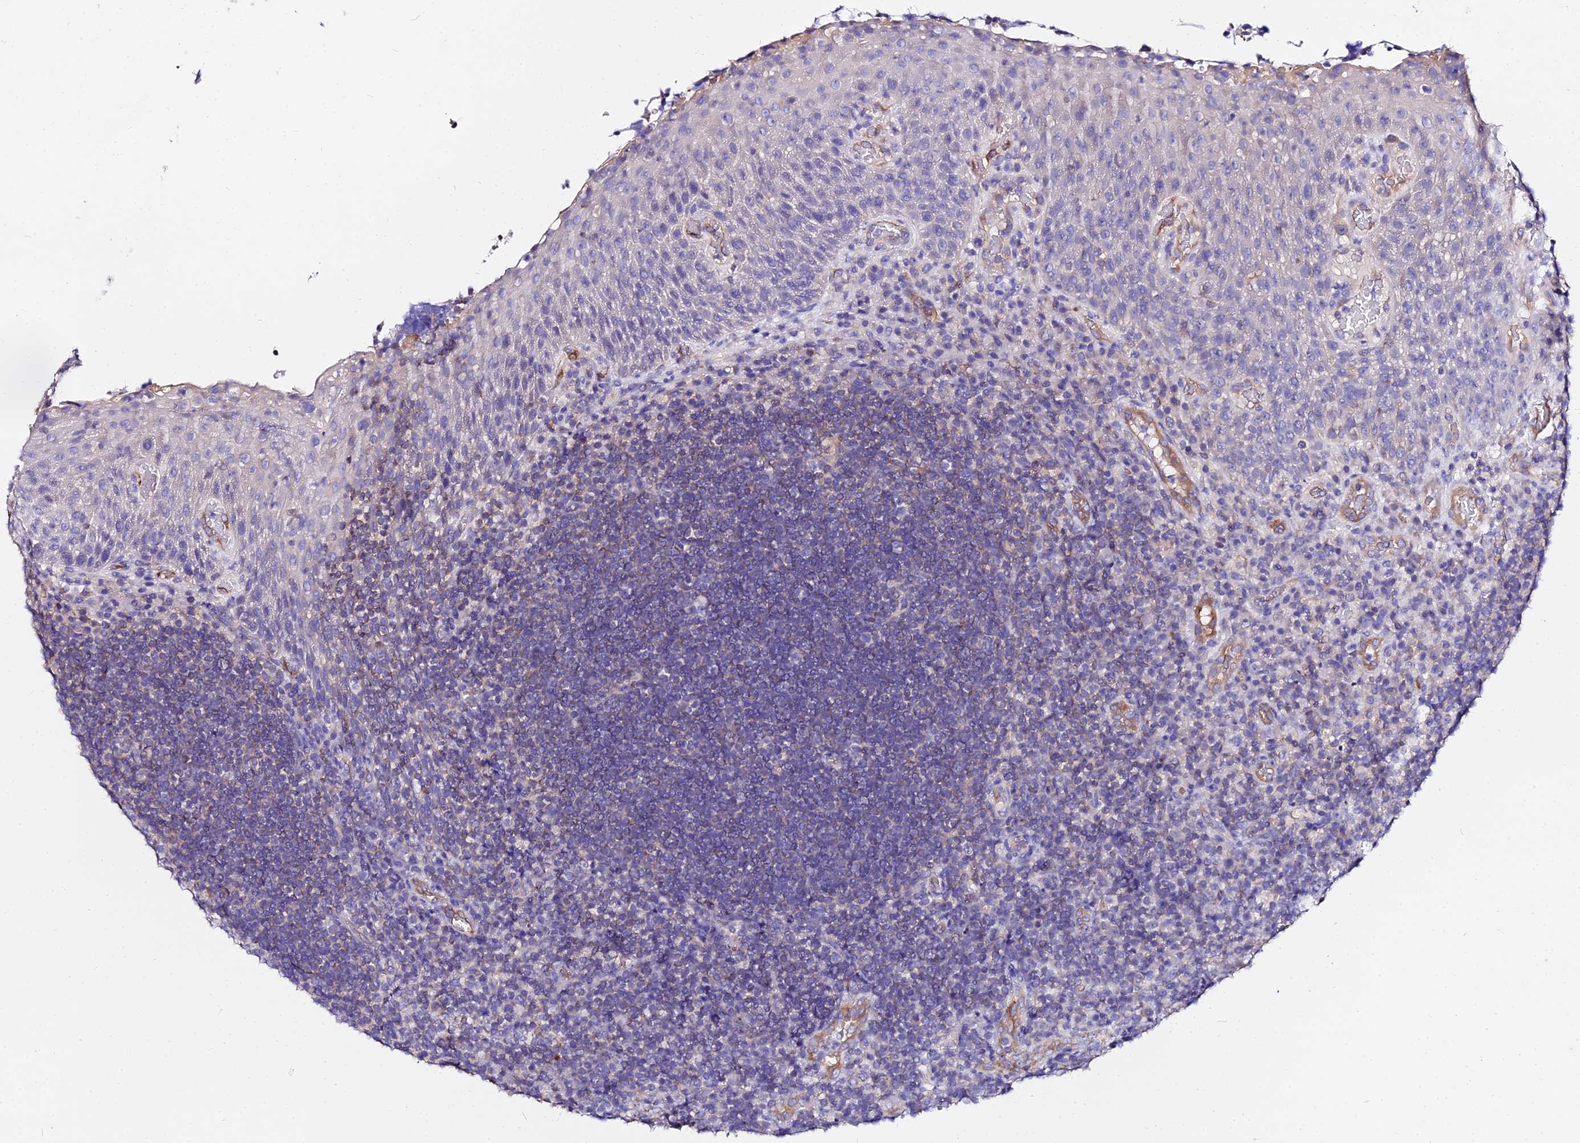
{"staining": {"intensity": "negative", "quantity": "none", "location": "none"}, "tissue": "tonsil", "cell_type": "Germinal center cells", "image_type": "normal", "snomed": [{"axis": "morphology", "description": "Normal tissue, NOS"}, {"axis": "topography", "description": "Tonsil"}], "caption": "IHC micrograph of normal human tonsil stained for a protein (brown), which shows no positivity in germinal center cells. The staining was performed using DAB (3,3'-diaminobenzidine) to visualize the protein expression in brown, while the nuclei were stained in blue with hematoxylin (Magnification: 20x).", "gene": "DAW1", "patient": {"sex": "male", "age": 17}}